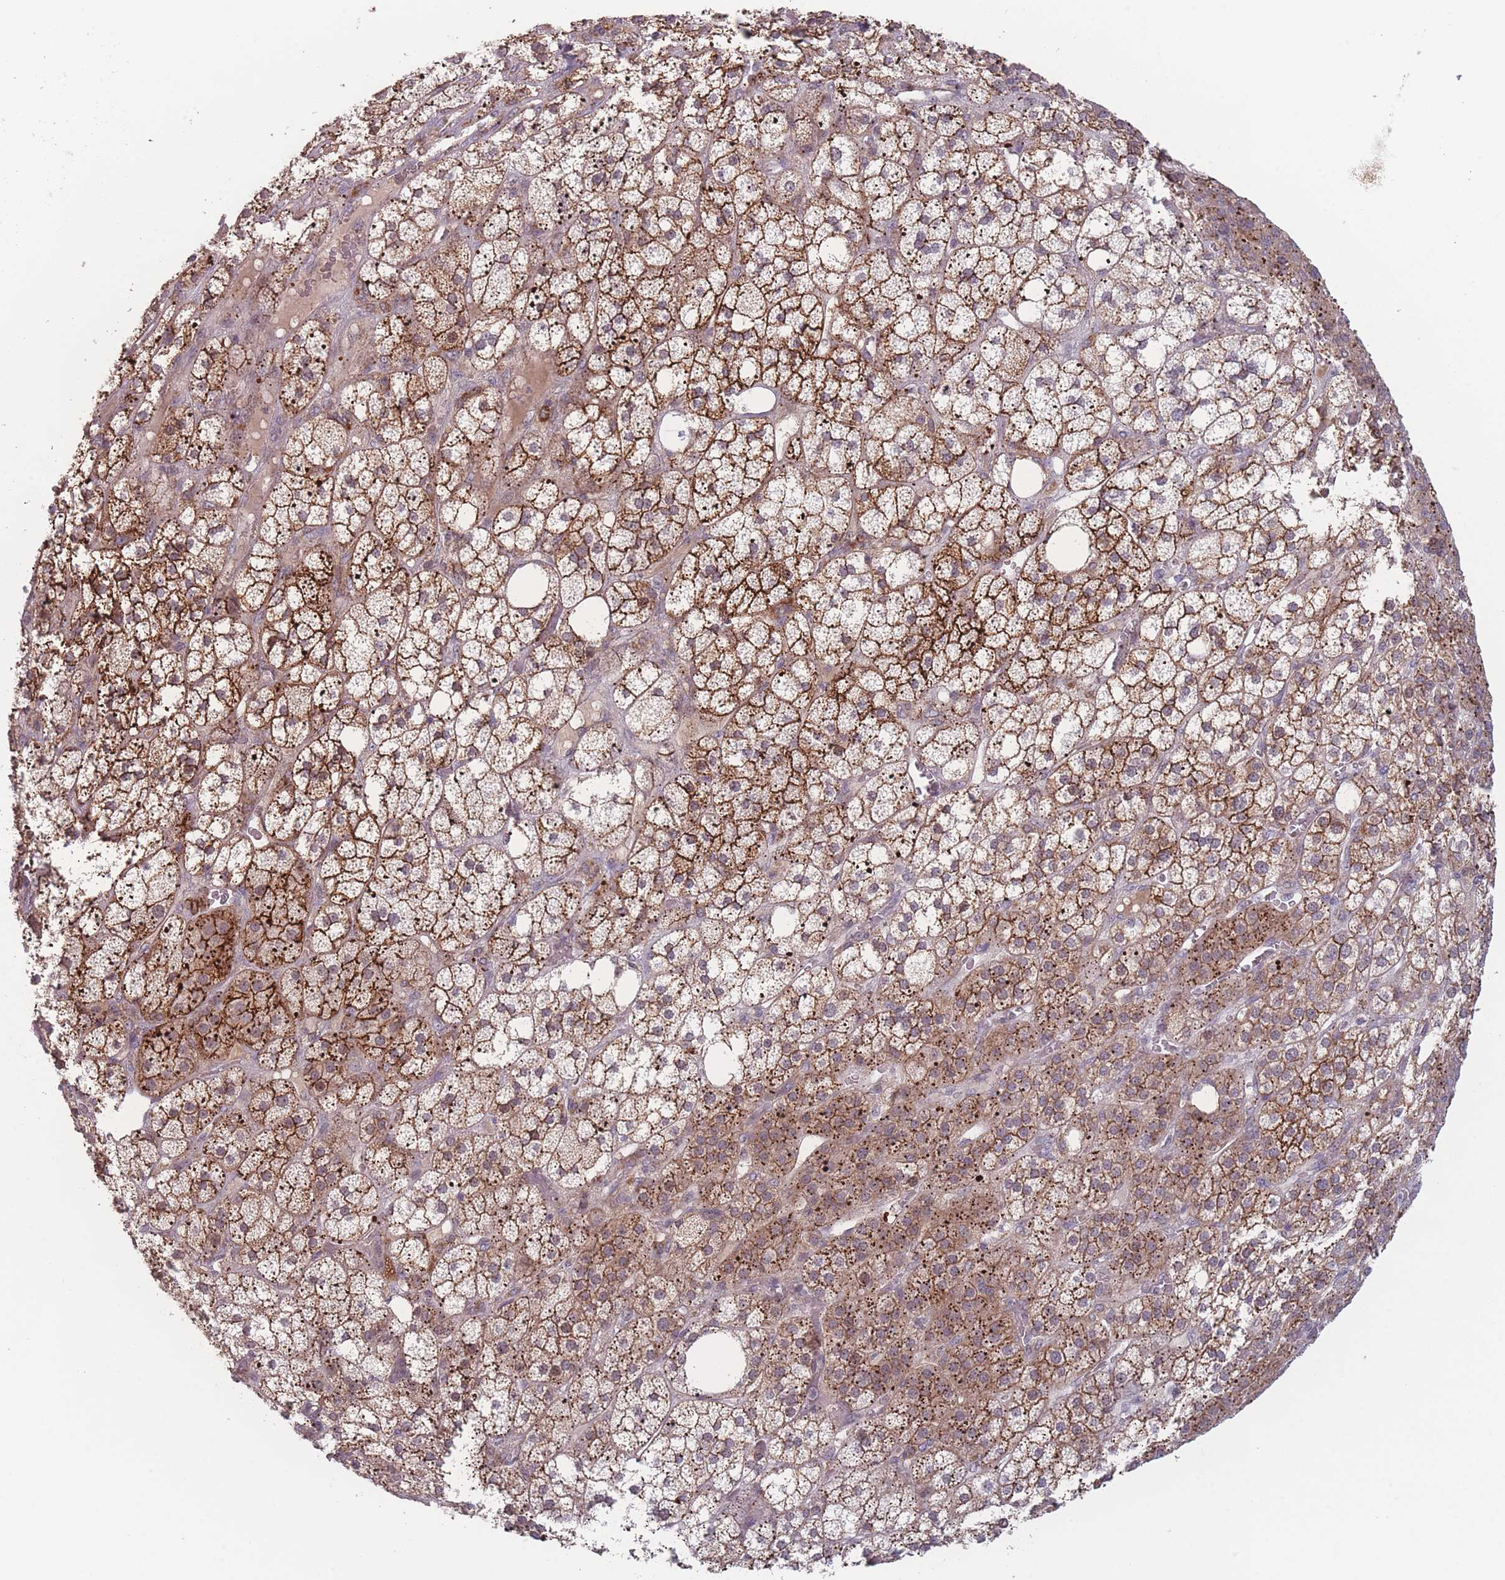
{"staining": {"intensity": "moderate", "quantity": ">75%", "location": "cytoplasmic/membranous"}, "tissue": "adrenal gland", "cell_type": "Glandular cells", "image_type": "normal", "snomed": [{"axis": "morphology", "description": "Normal tissue, NOS"}, {"axis": "topography", "description": "Adrenal gland"}], "caption": "Protein staining reveals moderate cytoplasmic/membranous expression in approximately >75% of glandular cells in unremarkable adrenal gland.", "gene": "TMEM232", "patient": {"sex": "male", "age": 61}}